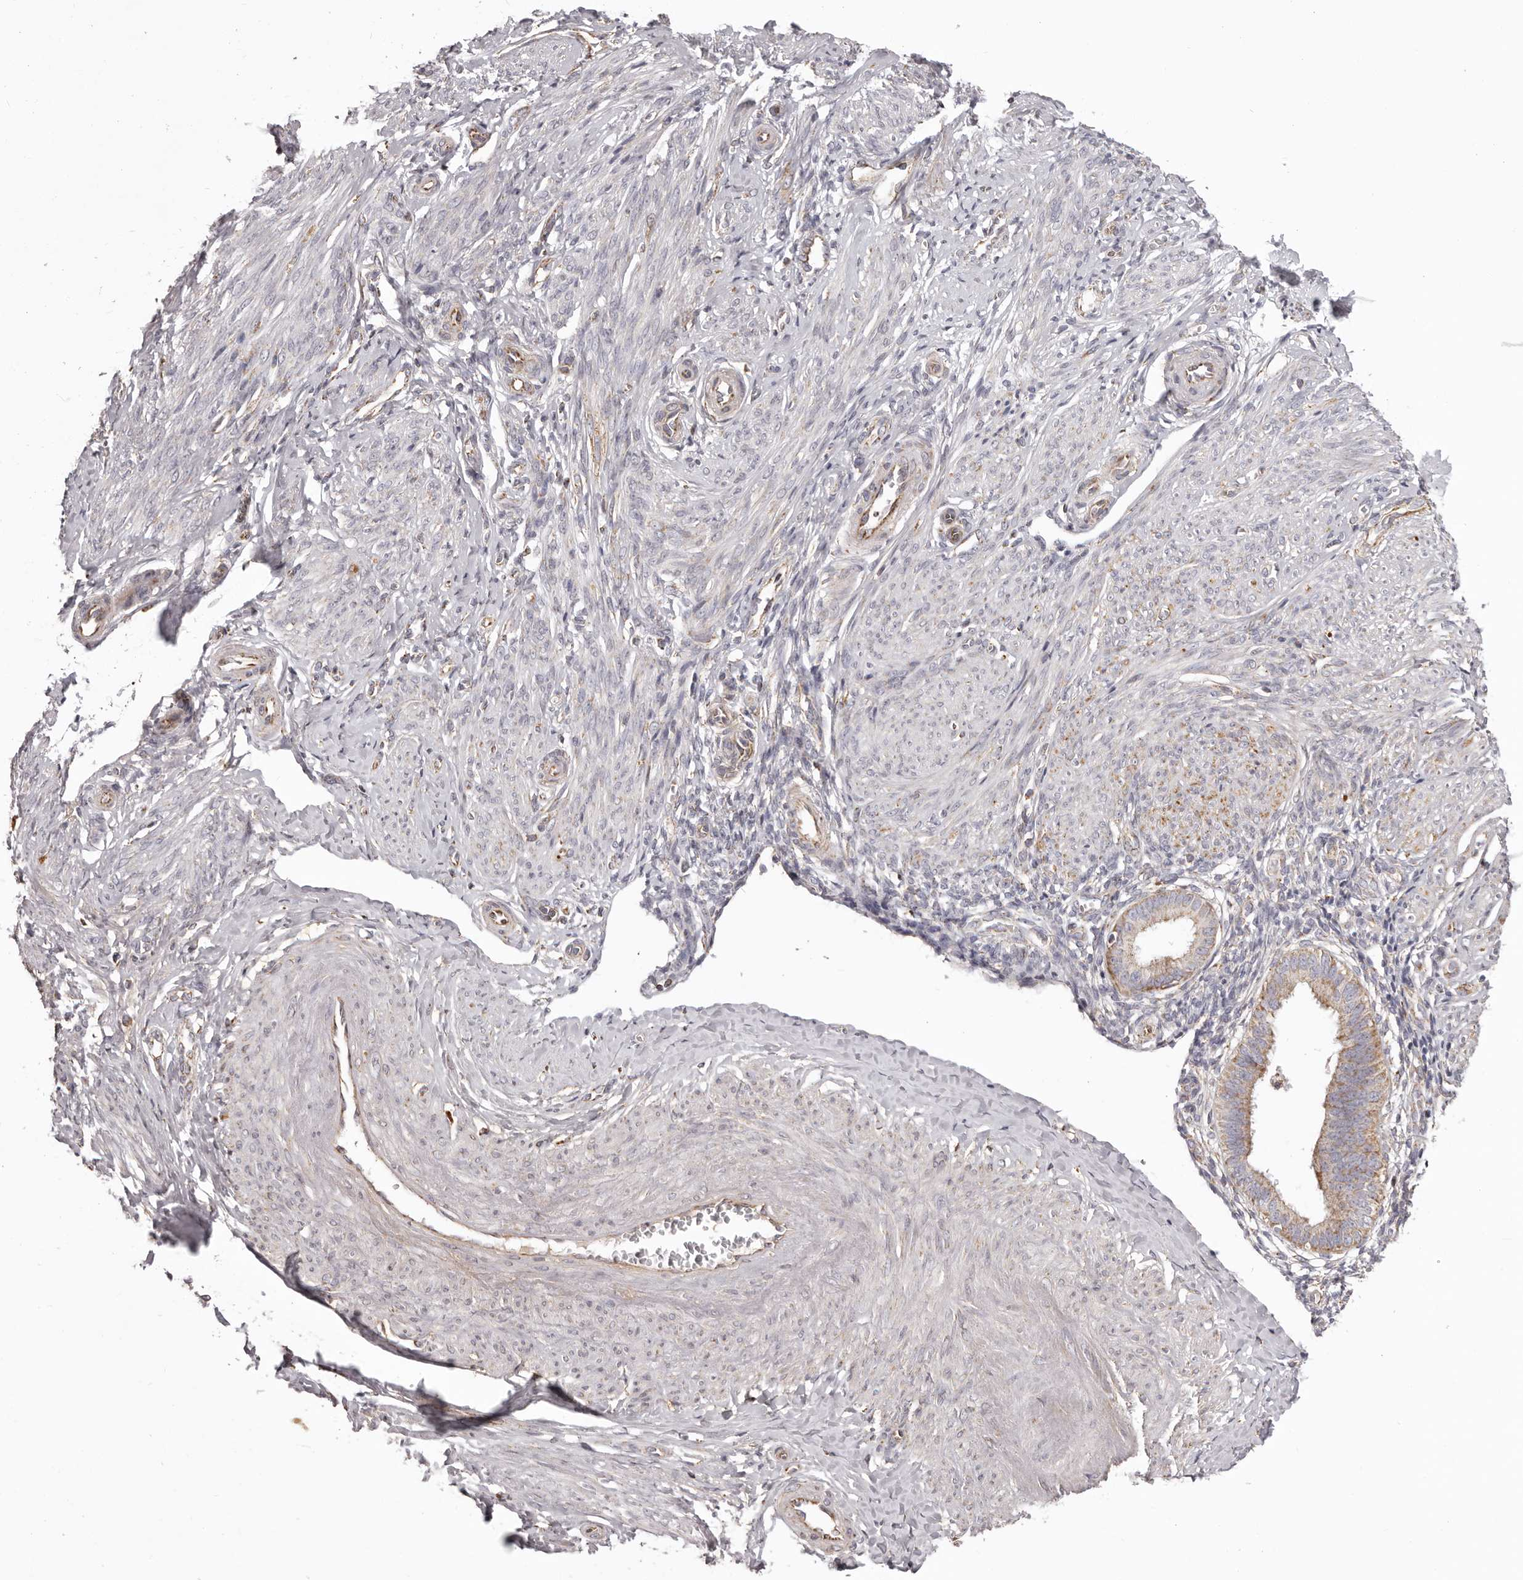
{"staining": {"intensity": "weak", "quantity": "<25%", "location": "cytoplasmic/membranous"}, "tissue": "endometrium", "cell_type": "Cells in endometrial stroma", "image_type": "normal", "snomed": [{"axis": "morphology", "description": "Normal tissue, NOS"}, {"axis": "topography", "description": "Uterus"}, {"axis": "topography", "description": "Endometrium"}], "caption": "This is a photomicrograph of IHC staining of unremarkable endometrium, which shows no staining in cells in endometrial stroma.", "gene": "CHRM2", "patient": {"sex": "female", "age": 48}}